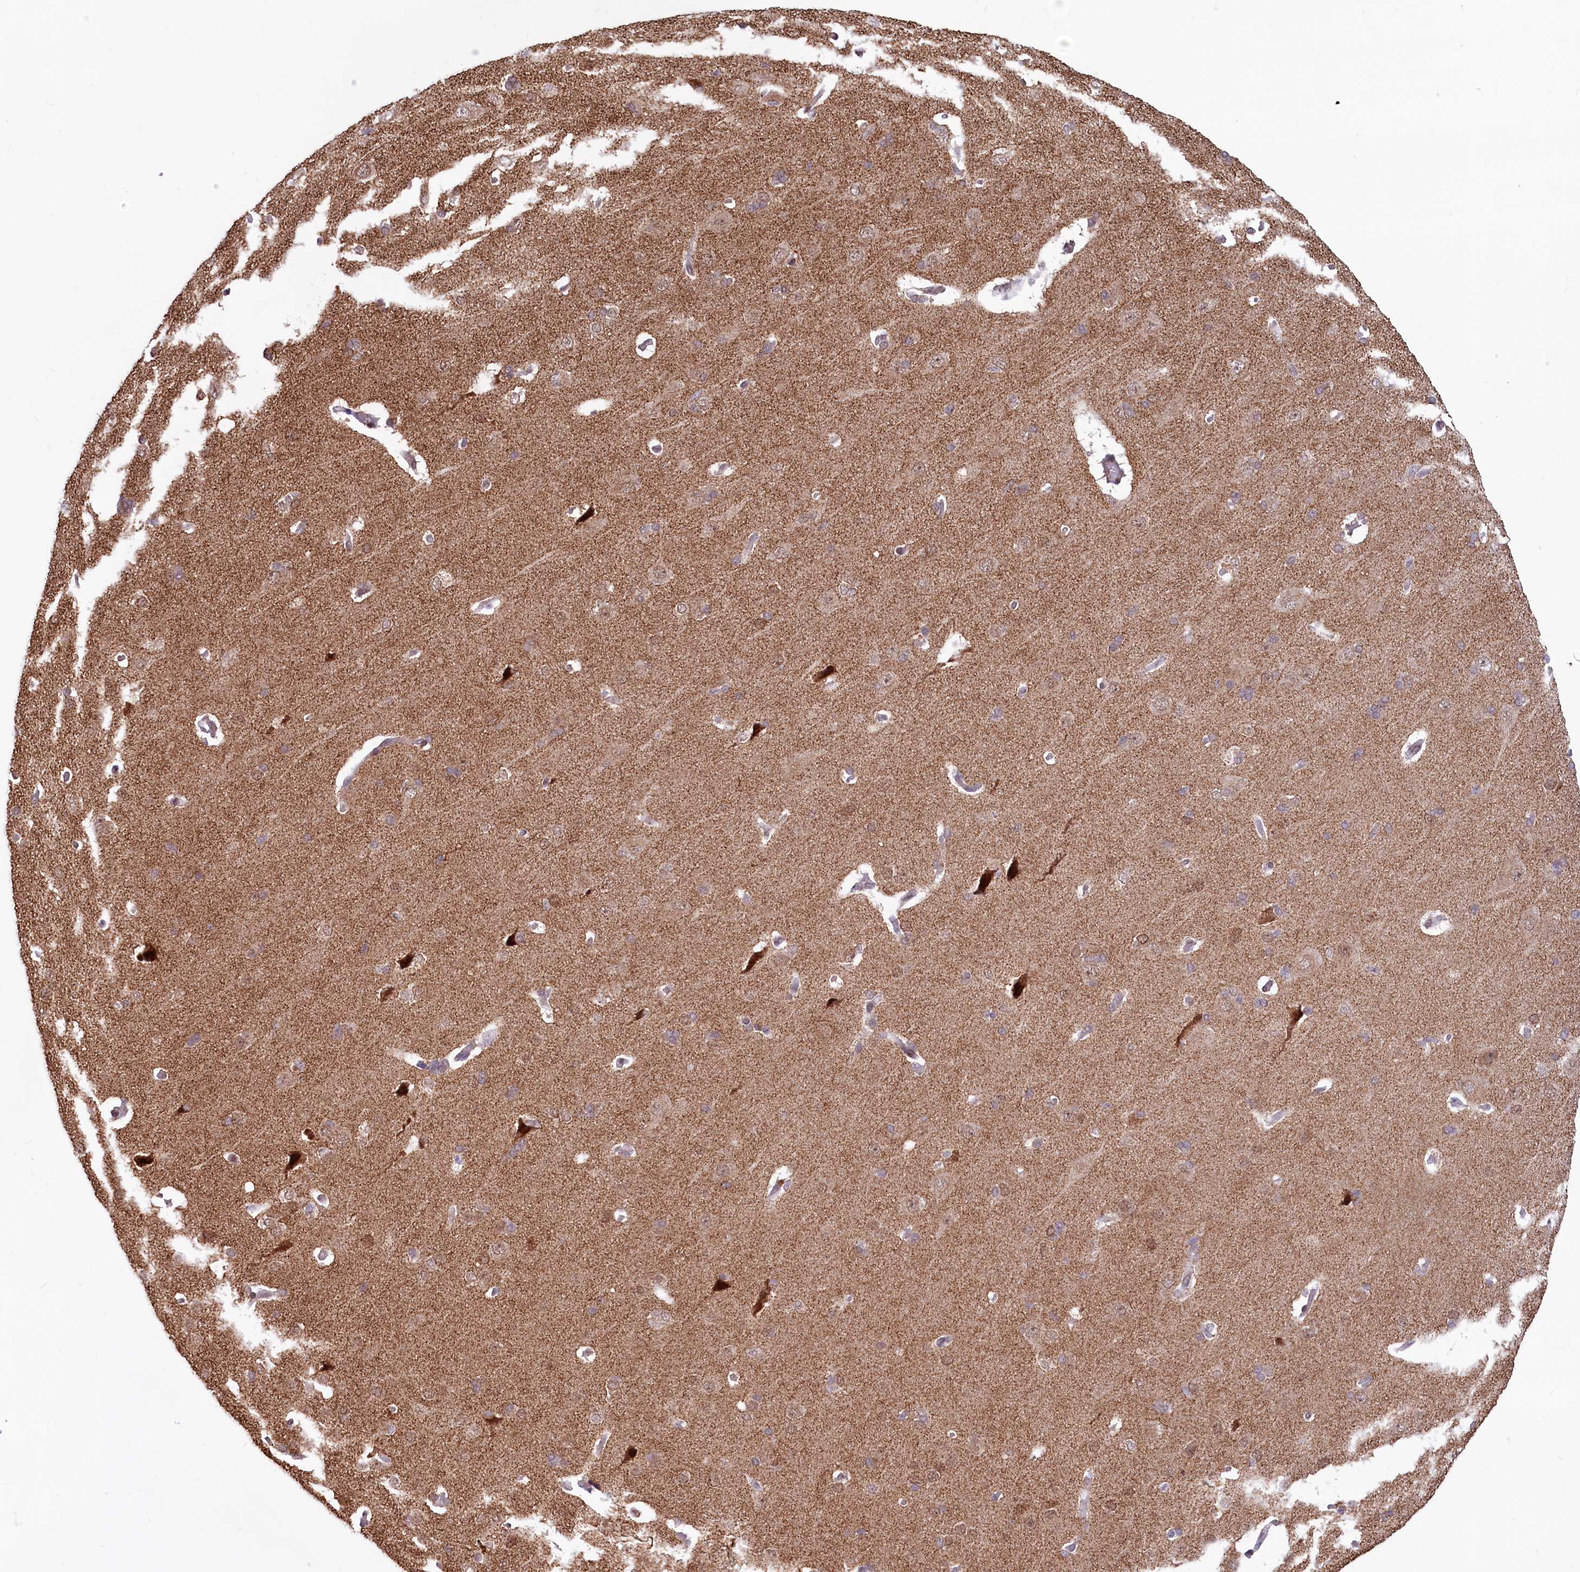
{"staining": {"intensity": "negative", "quantity": "none", "location": "none"}, "tissue": "cerebral cortex", "cell_type": "Endothelial cells", "image_type": "normal", "snomed": [{"axis": "morphology", "description": "Normal tissue, NOS"}, {"axis": "topography", "description": "Cerebral cortex"}], "caption": "DAB (3,3'-diaminobenzidine) immunohistochemical staining of unremarkable human cerebral cortex displays no significant expression in endothelial cells. The staining was performed using DAB (3,3'-diaminobenzidine) to visualize the protein expression in brown, while the nuclei were stained in blue with hematoxylin (Magnification: 20x).", "gene": "PHC3", "patient": {"sex": "male", "age": 62}}